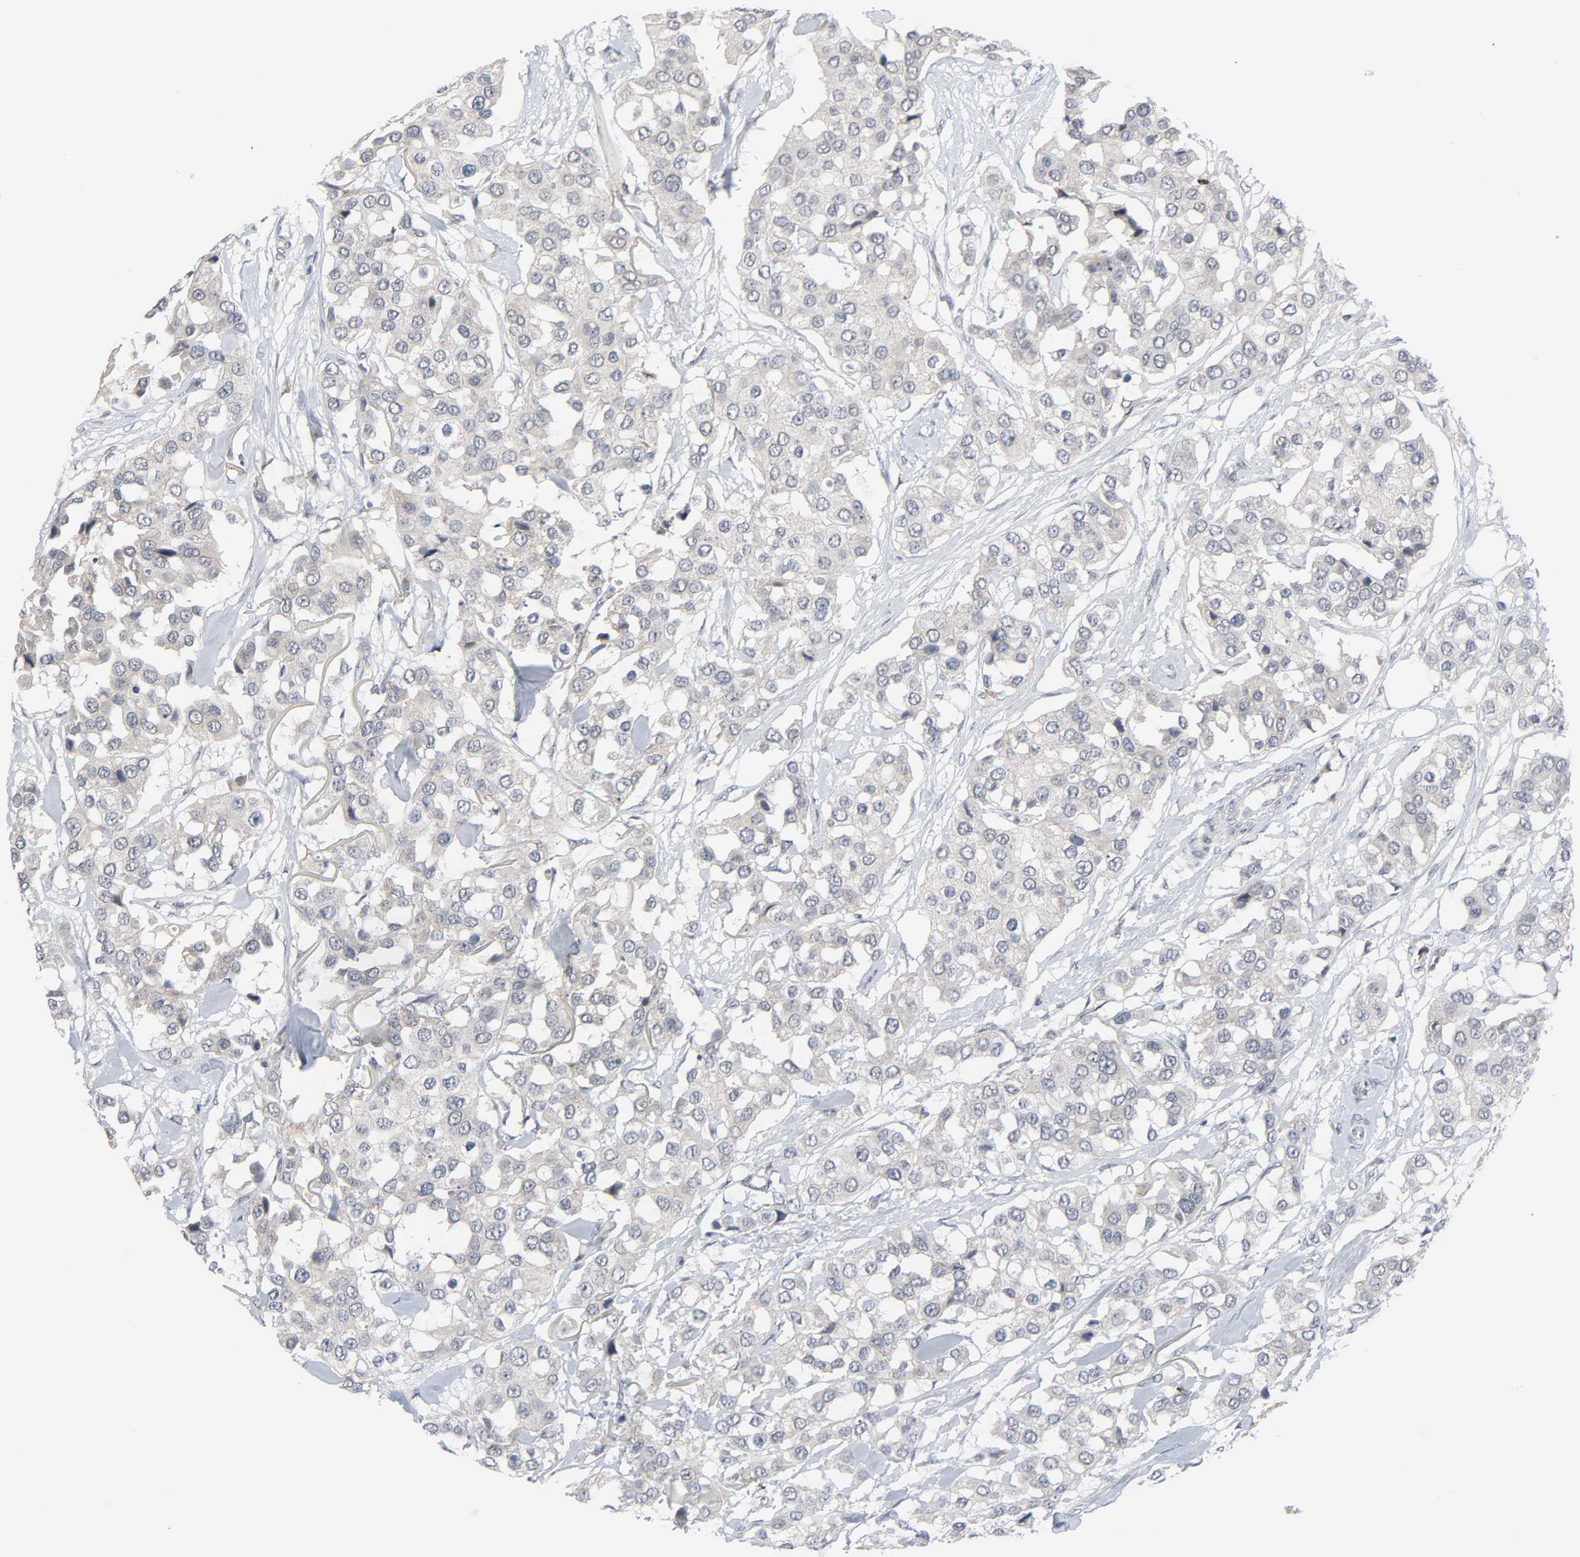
{"staining": {"intensity": "negative", "quantity": "none", "location": "none"}, "tissue": "breast cancer", "cell_type": "Tumor cells", "image_type": "cancer", "snomed": [{"axis": "morphology", "description": "Duct carcinoma"}, {"axis": "topography", "description": "Breast"}], "caption": "Immunohistochemical staining of human breast cancer (intraductal carcinoma) reveals no significant expression in tumor cells.", "gene": "MT3", "patient": {"sex": "female", "age": 80}}